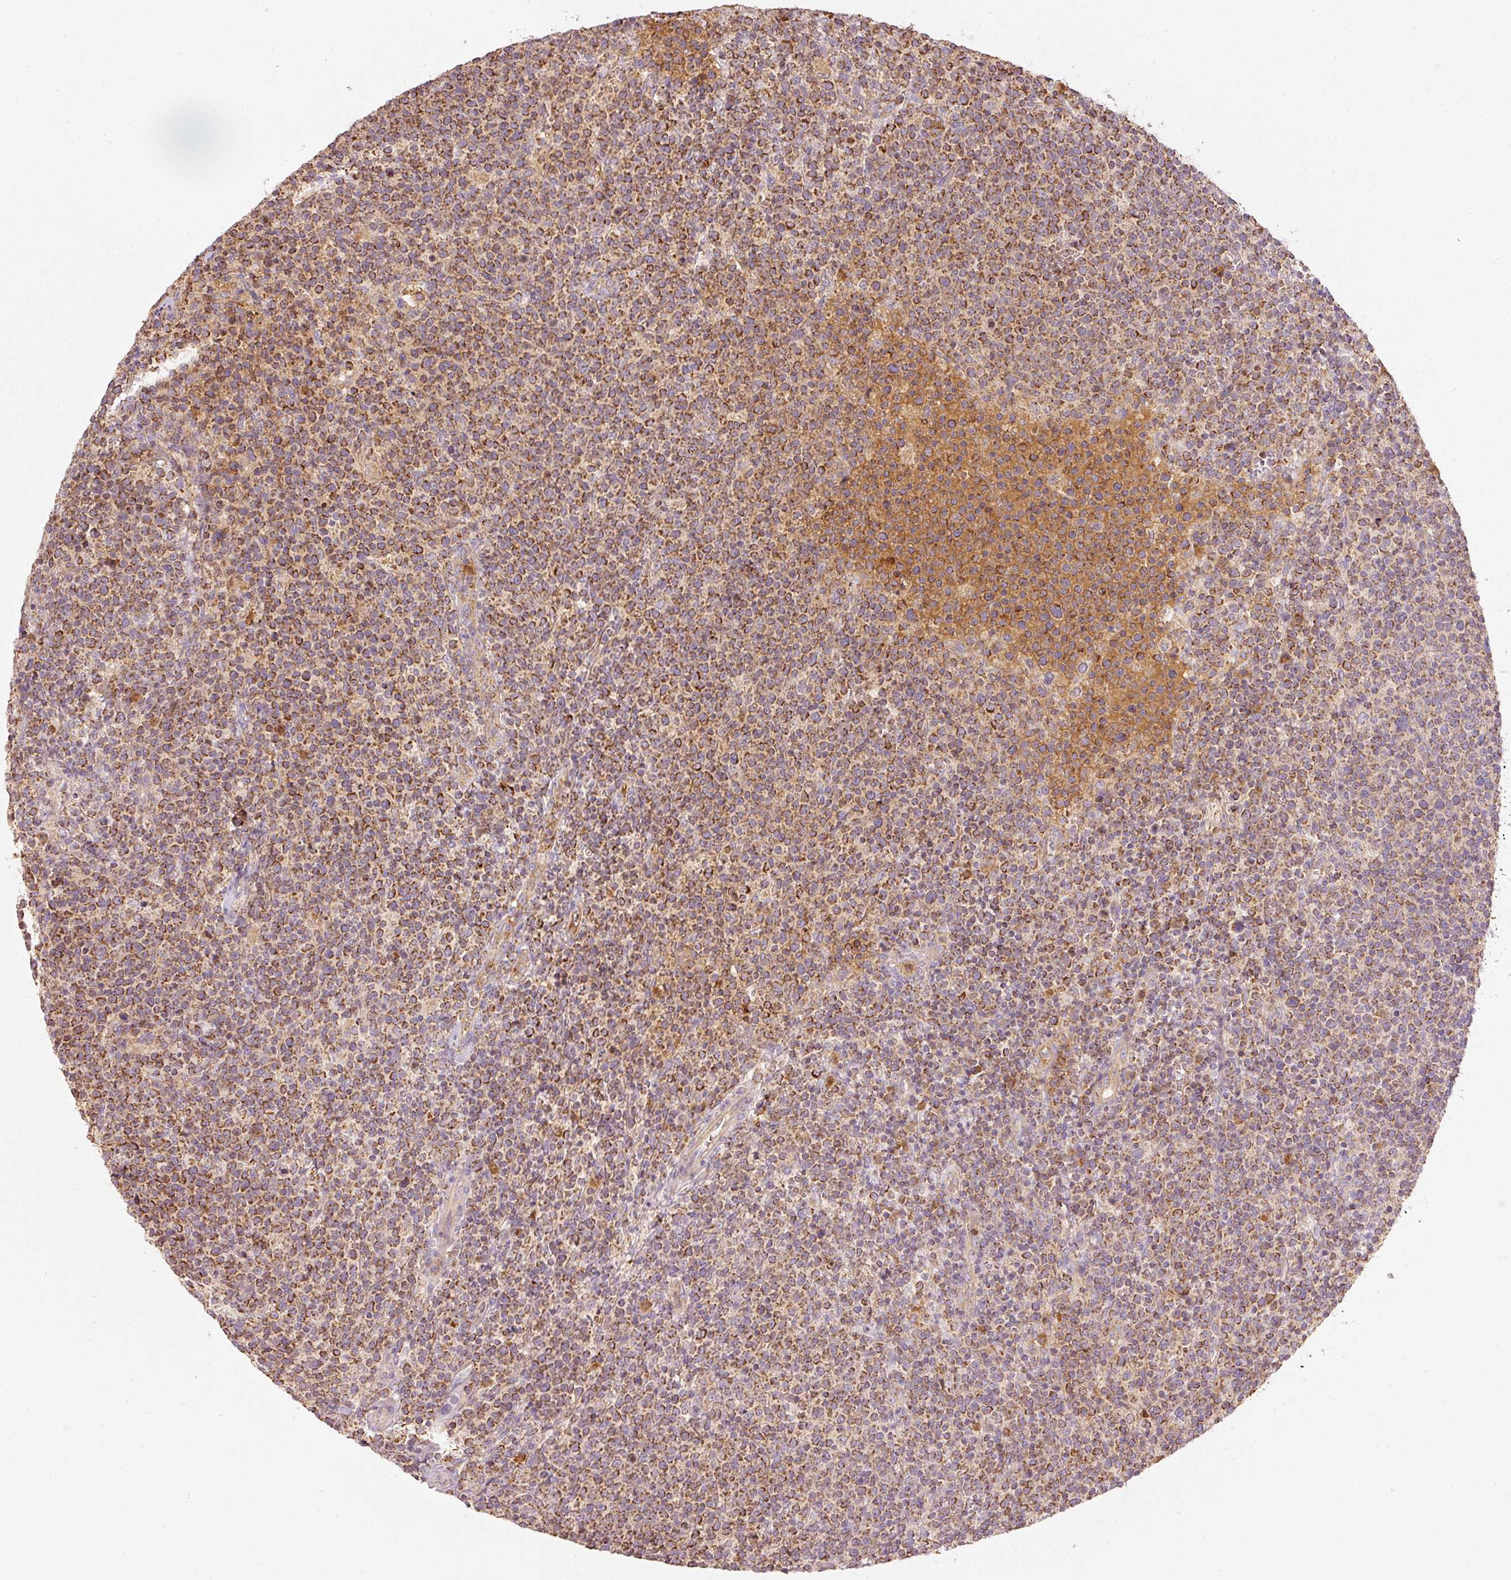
{"staining": {"intensity": "moderate", "quantity": ">75%", "location": "cytoplasmic/membranous"}, "tissue": "lymphoma", "cell_type": "Tumor cells", "image_type": "cancer", "snomed": [{"axis": "morphology", "description": "Malignant lymphoma, non-Hodgkin's type, High grade"}, {"axis": "topography", "description": "Lymph node"}], "caption": "Protein analysis of lymphoma tissue displays moderate cytoplasmic/membranous expression in about >75% of tumor cells.", "gene": "PSENEN", "patient": {"sex": "male", "age": 61}}